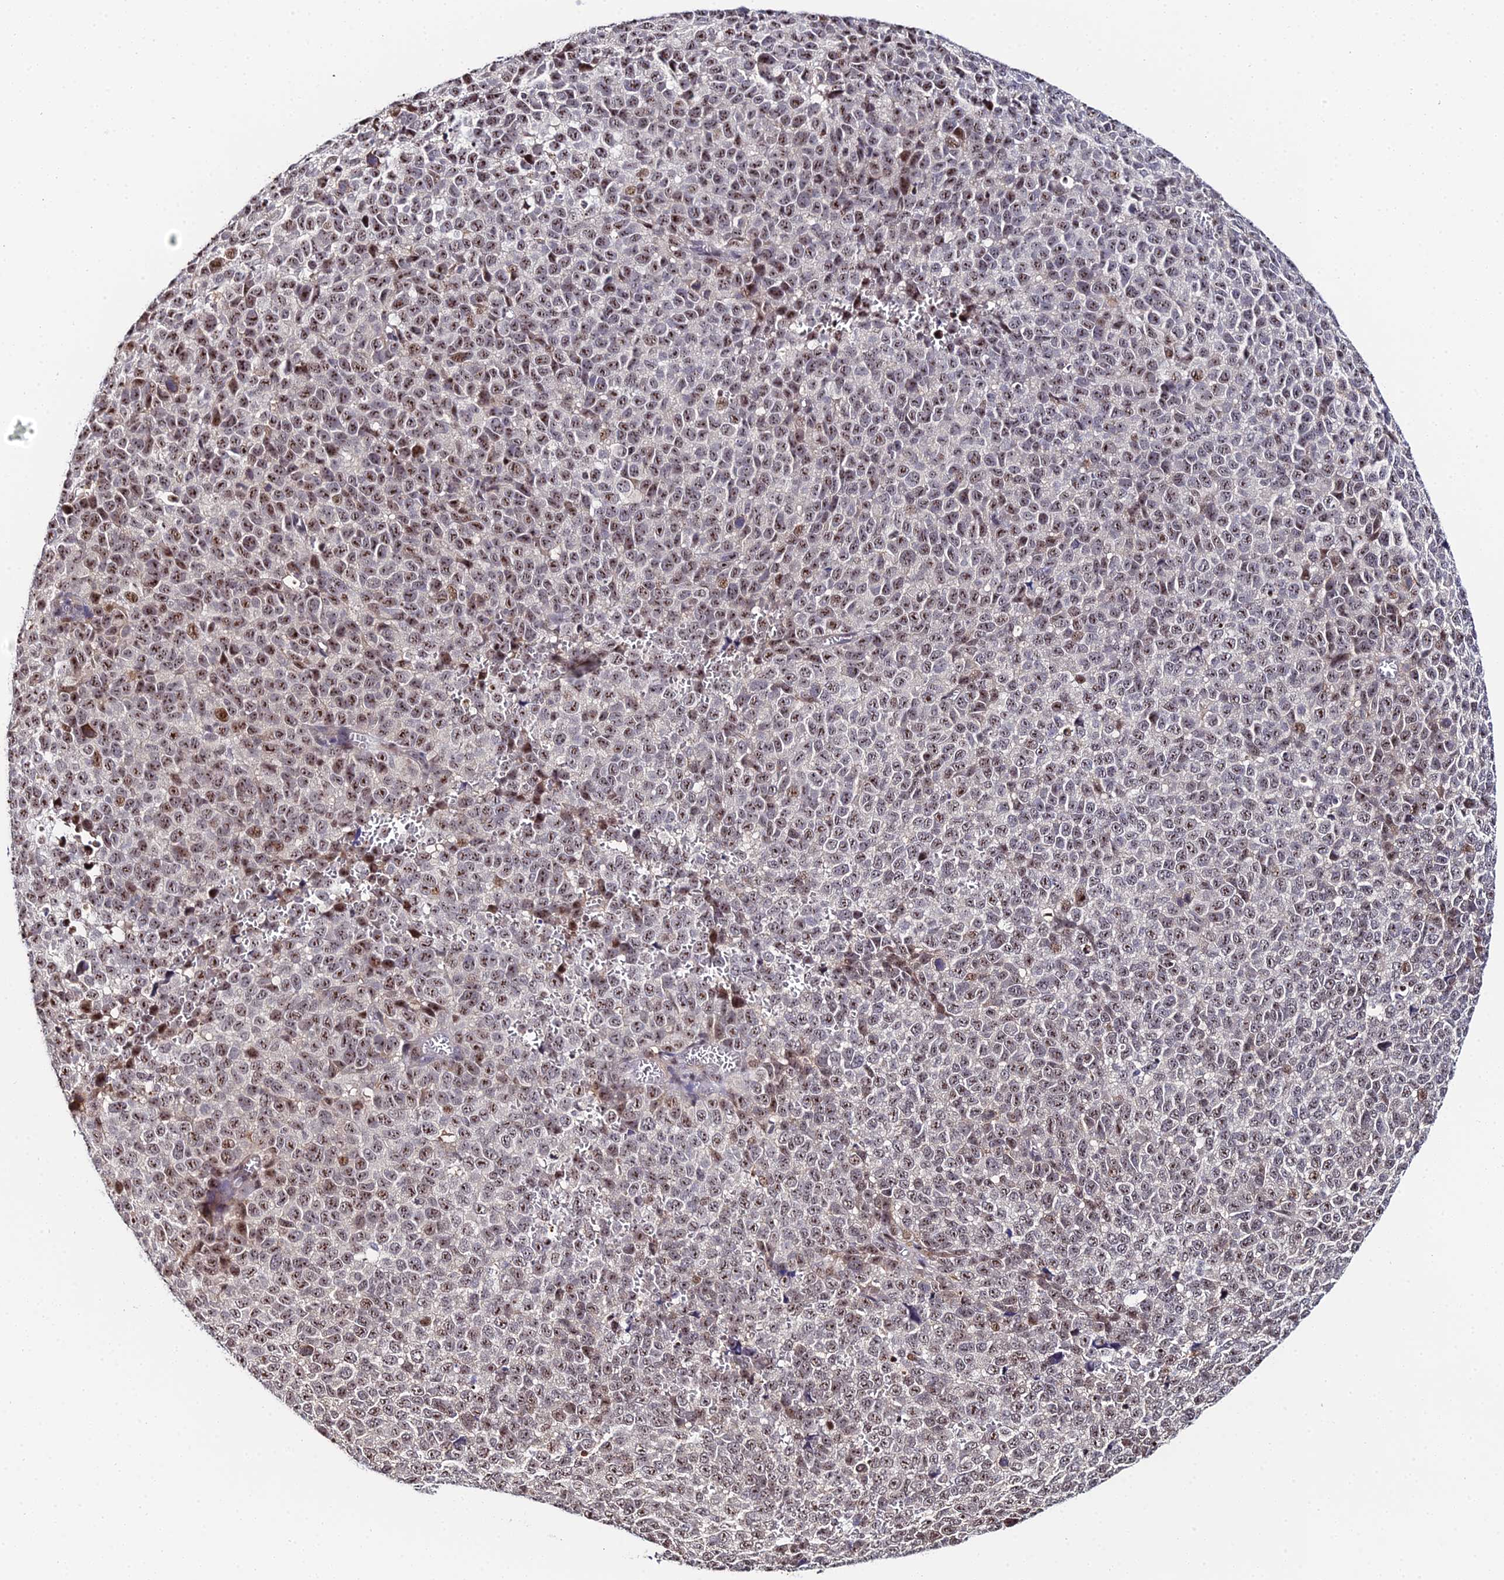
{"staining": {"intensity": "moderate", "quantity": ">75%", "location": "nuclear"}, "tissue": "melanoma", "cell_type": "Tumor cells", "image_type": "cancer", "snomed": [{"axis": "morphology", "description": "Malignant melanoma, NOS"}, {"axis": "topography", "description": "Nose, NOS"}], "caption": "Immunohistochemistry (DAB (3,3'-diaminobenzidine)) staining of human malignant melanoma demonstrates moderate nuclear protein positivity in about >75% of tumor cells.", "gene": "TIFA", "patient": {"sex": "female", "age": 48}}